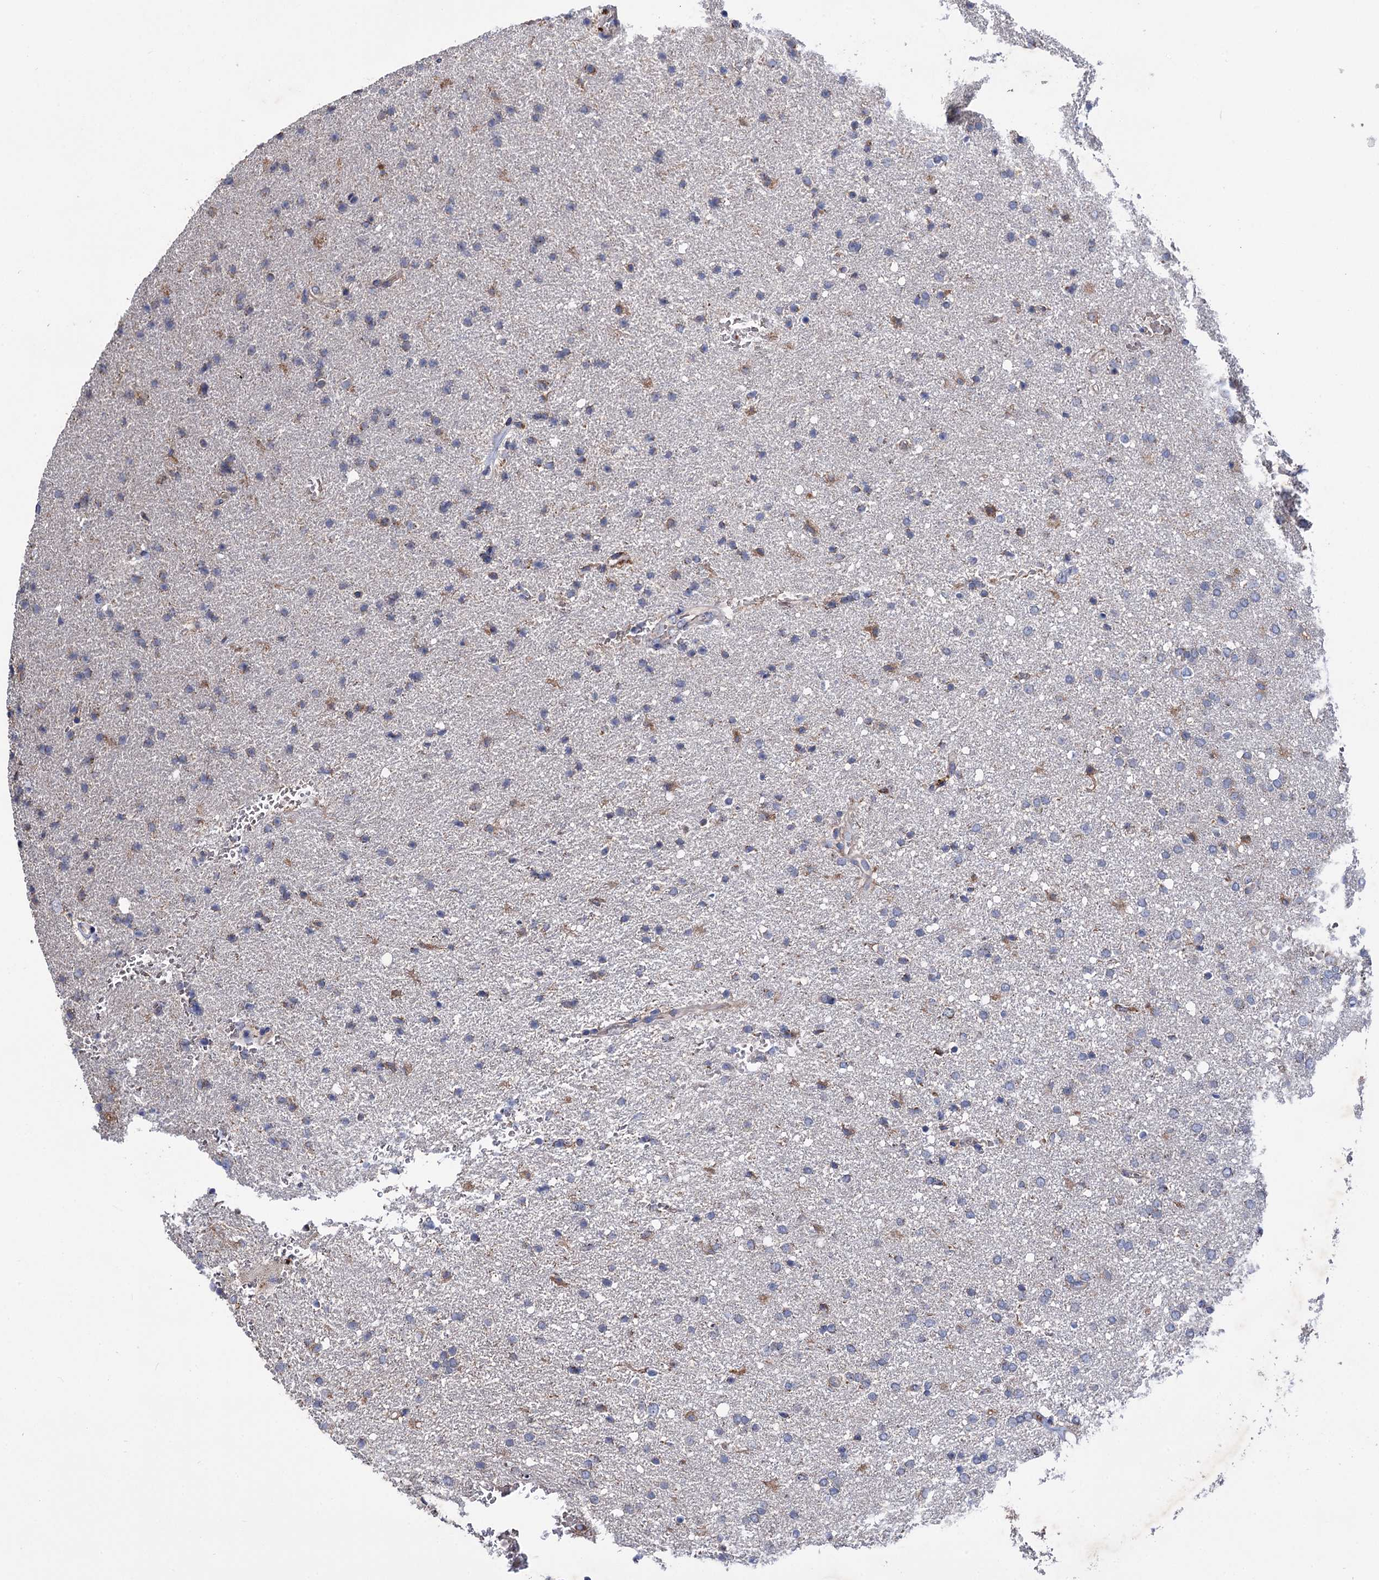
{"staining": {"intensity": "negative", "quantity": "none", "location": "none"}, "tissue": "glioma", "cell_type": "Tumor cells", "image_type": "cancer", "snomed": [{"axis": "morphology", "description": "Glioma, malignant, High grade"}, {"axis": "topography", "description": "Brain"}], "caption": "IHC of human glioma displays no staining in tumor cells. (Stains: DAB IHC with hematoxylin counter stain, Microscopy: brightfield microscopy at high magnification).", "gene": "CLPB", "patient": {"sex": "male", "age": 72}}